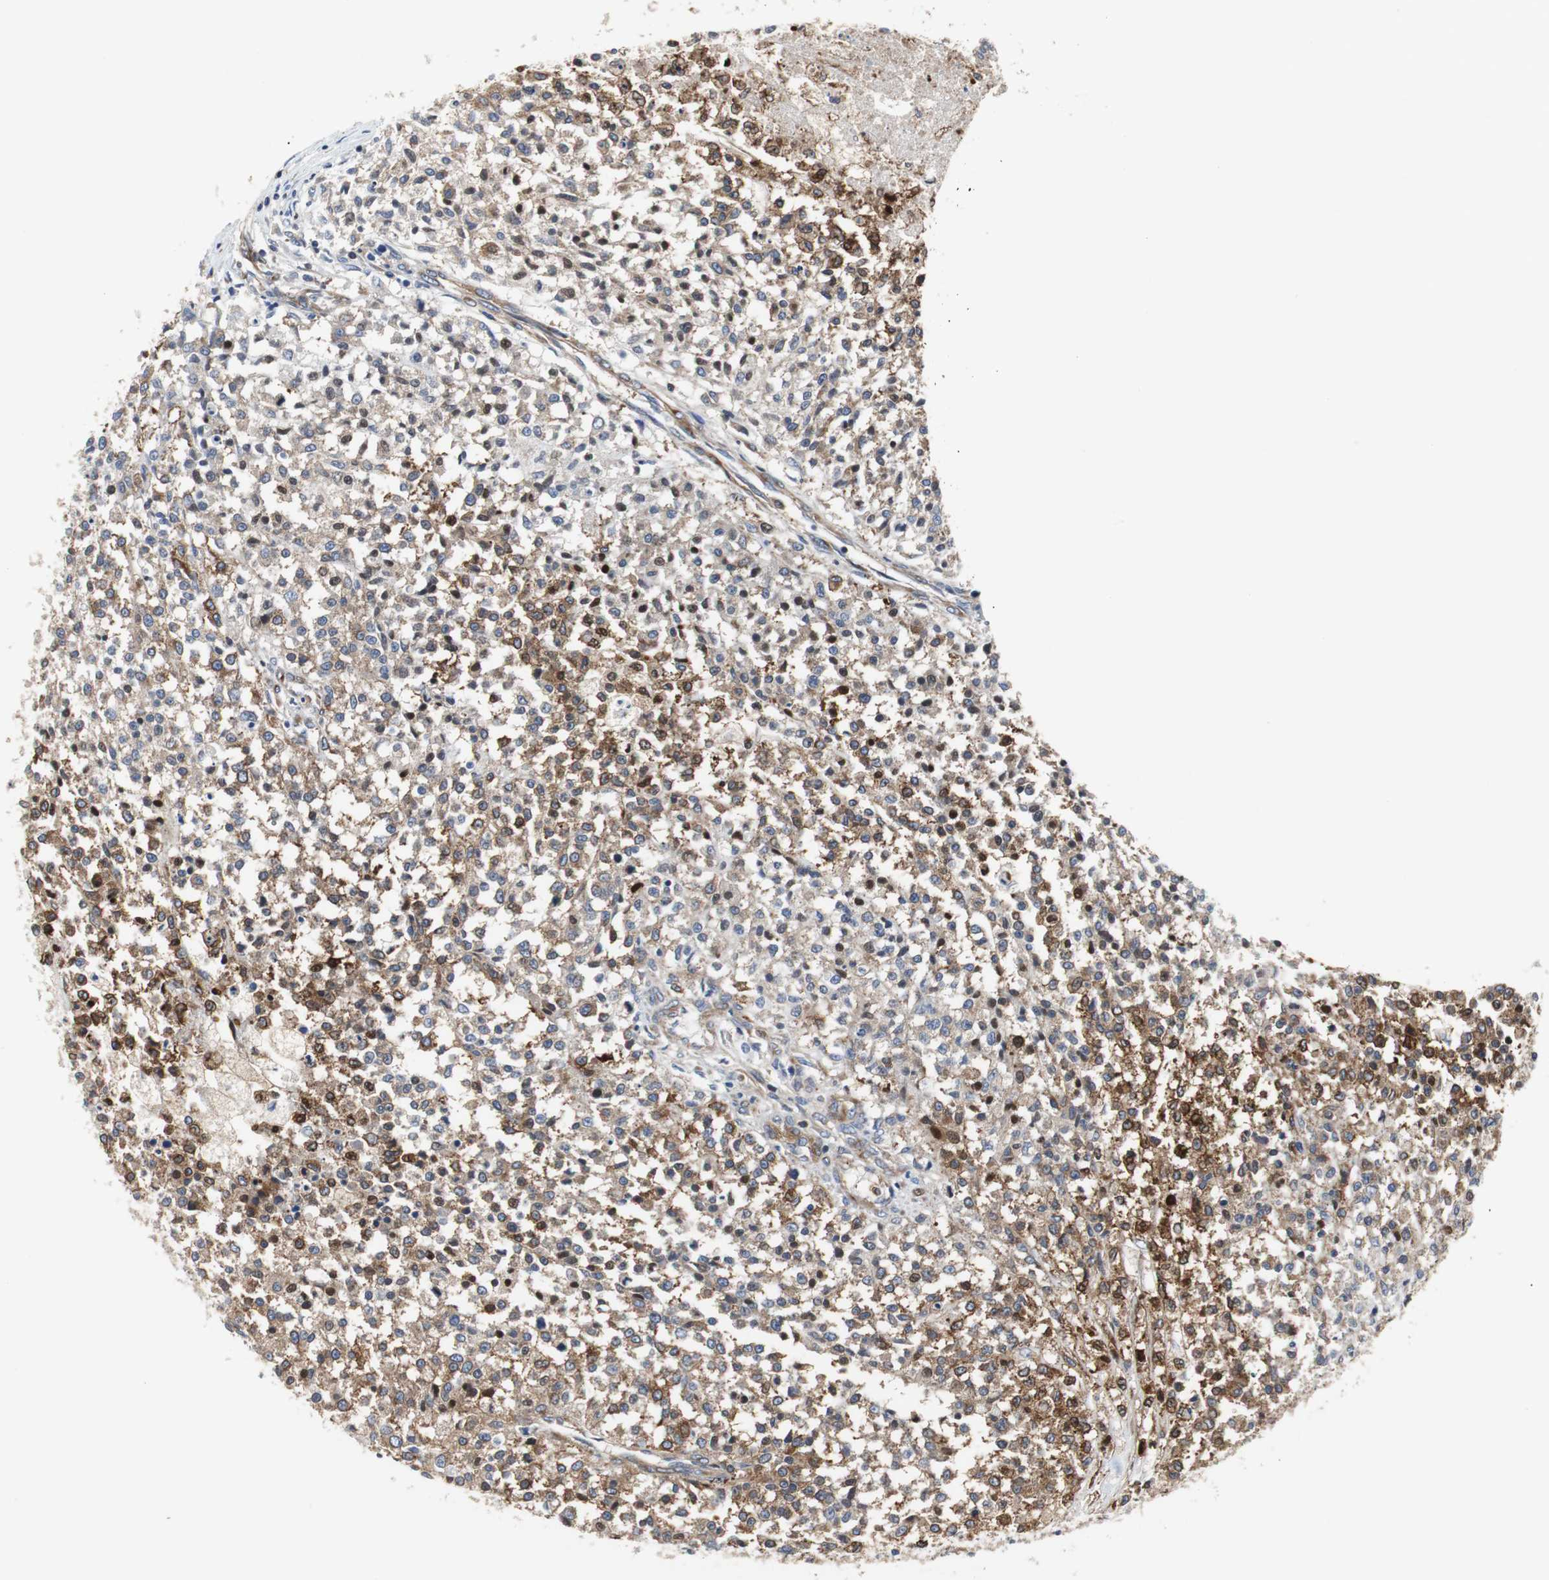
{"staining": {"intensity": "moderate", "quantity": ">75%", "location": "cytoplasmic/membranous"}, "tissue": "testis cancer", "cell_type": "Tumor cells", "image_type": "cancer", "snomed": [{"axis": "morphology", "description": "Seminoma, NOS"}, {"axis": "topography", "description": "Testis"}], "caption": "DAB immunohistochemical staining of human testis seminoma reveals moderate cytoplasmic/membranous protein positivity in approximately >75% of tumor cells.", "gene": "GYS1", "patient": {"sex": "male", "age": 59}}